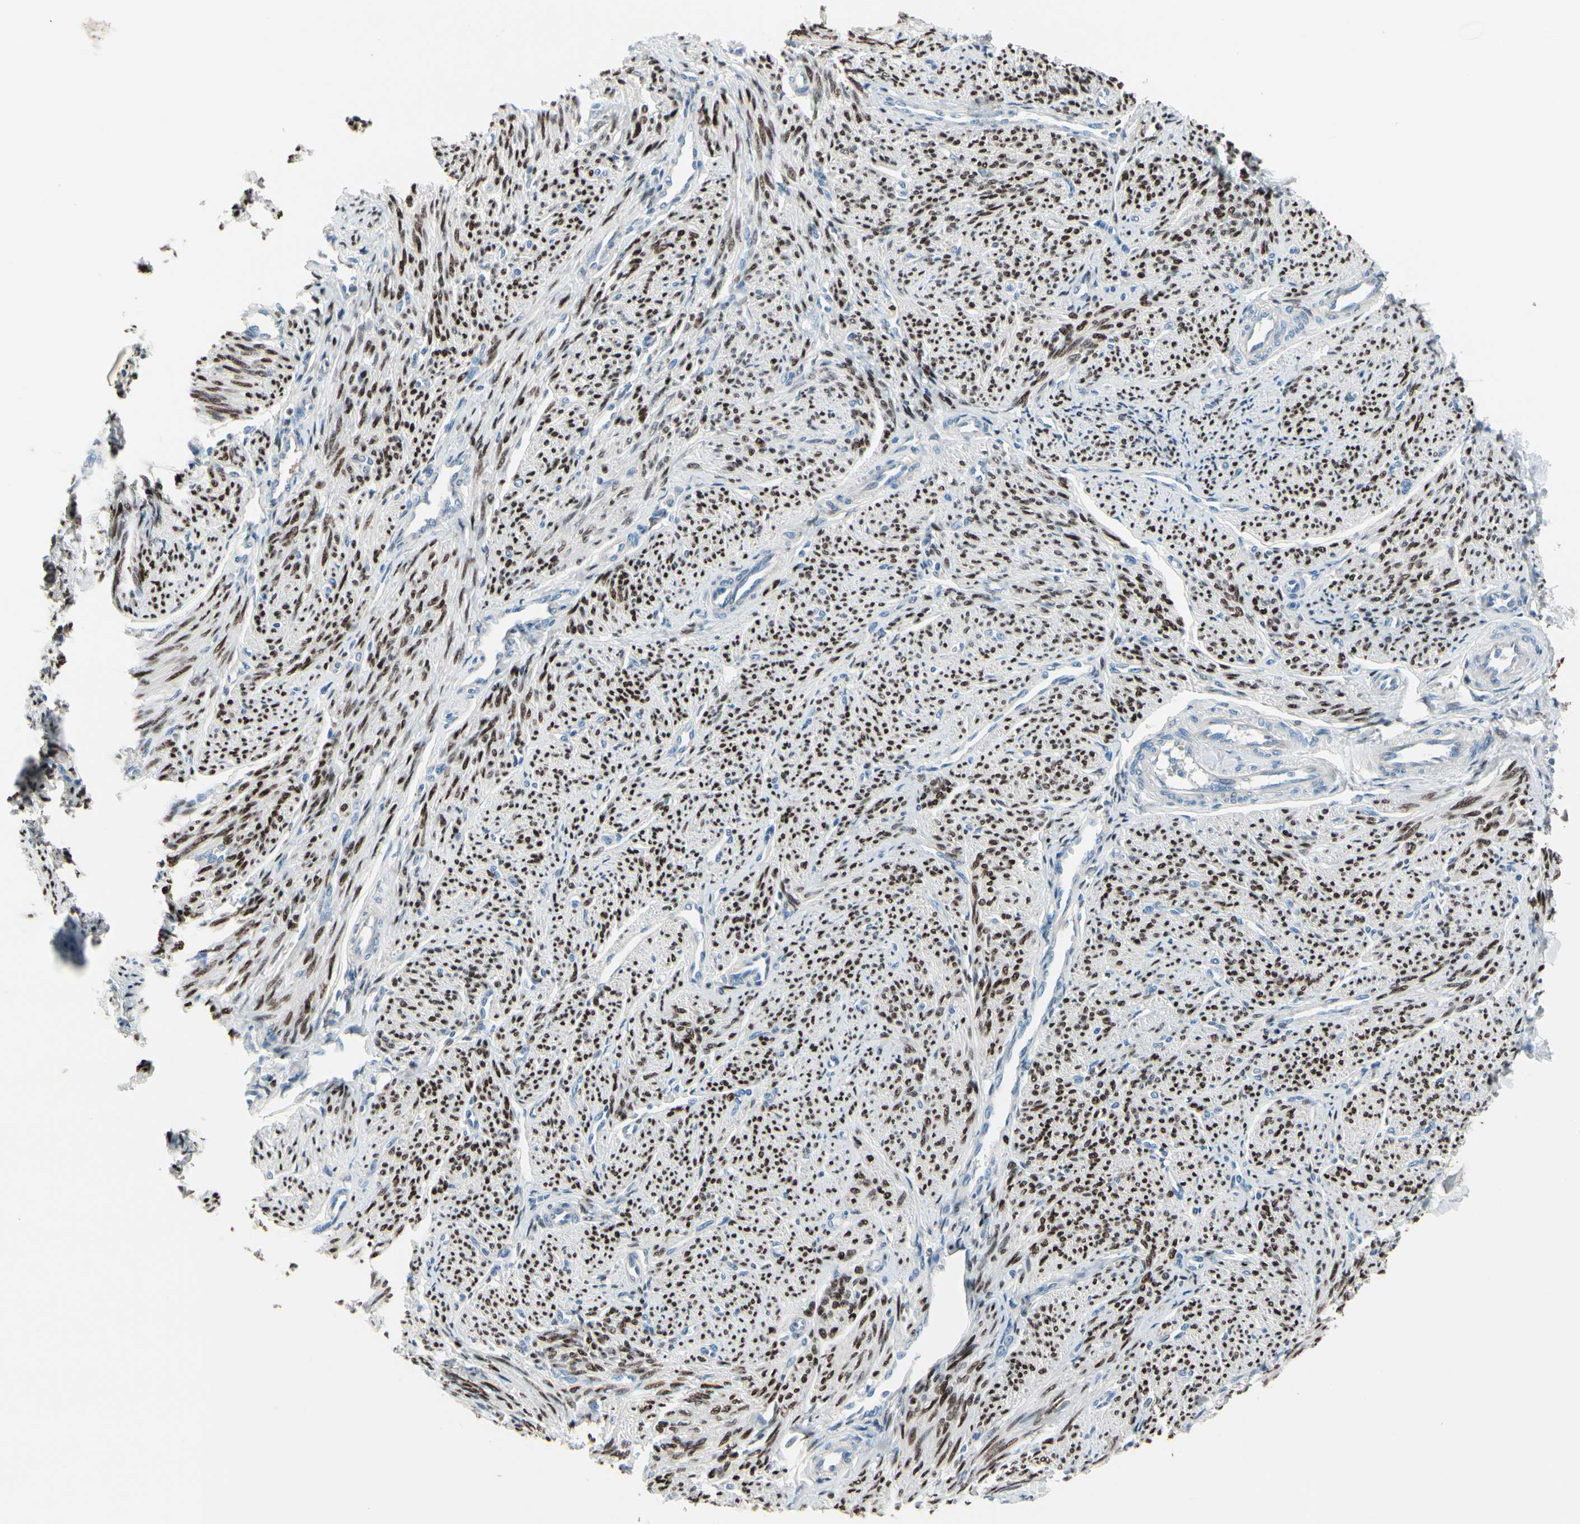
{"staining": {"intensity": "strong", "quantity": "25%-75%", "location": "cytoplasmic/membranous,nuclear"}, "tissue": "smooth muscle", "cell_type": "Smooth muscle cells", "image_type": "normal", "snomed": [{"axis": "morphology", "description": "Normal tissue, NOS"}, {"axis": "topography", "description": "Smooth muscle"}], "caption": "Benign smooth muscle shows strong cytoplasmic/membranous,nuclear positivity in approximately 25%-75% of smooth muscle cells (DAB IHC with brightfield microscopy, high magnification)..", "gene": "PGR", "patient": {"sex": "female", "age": 65}}